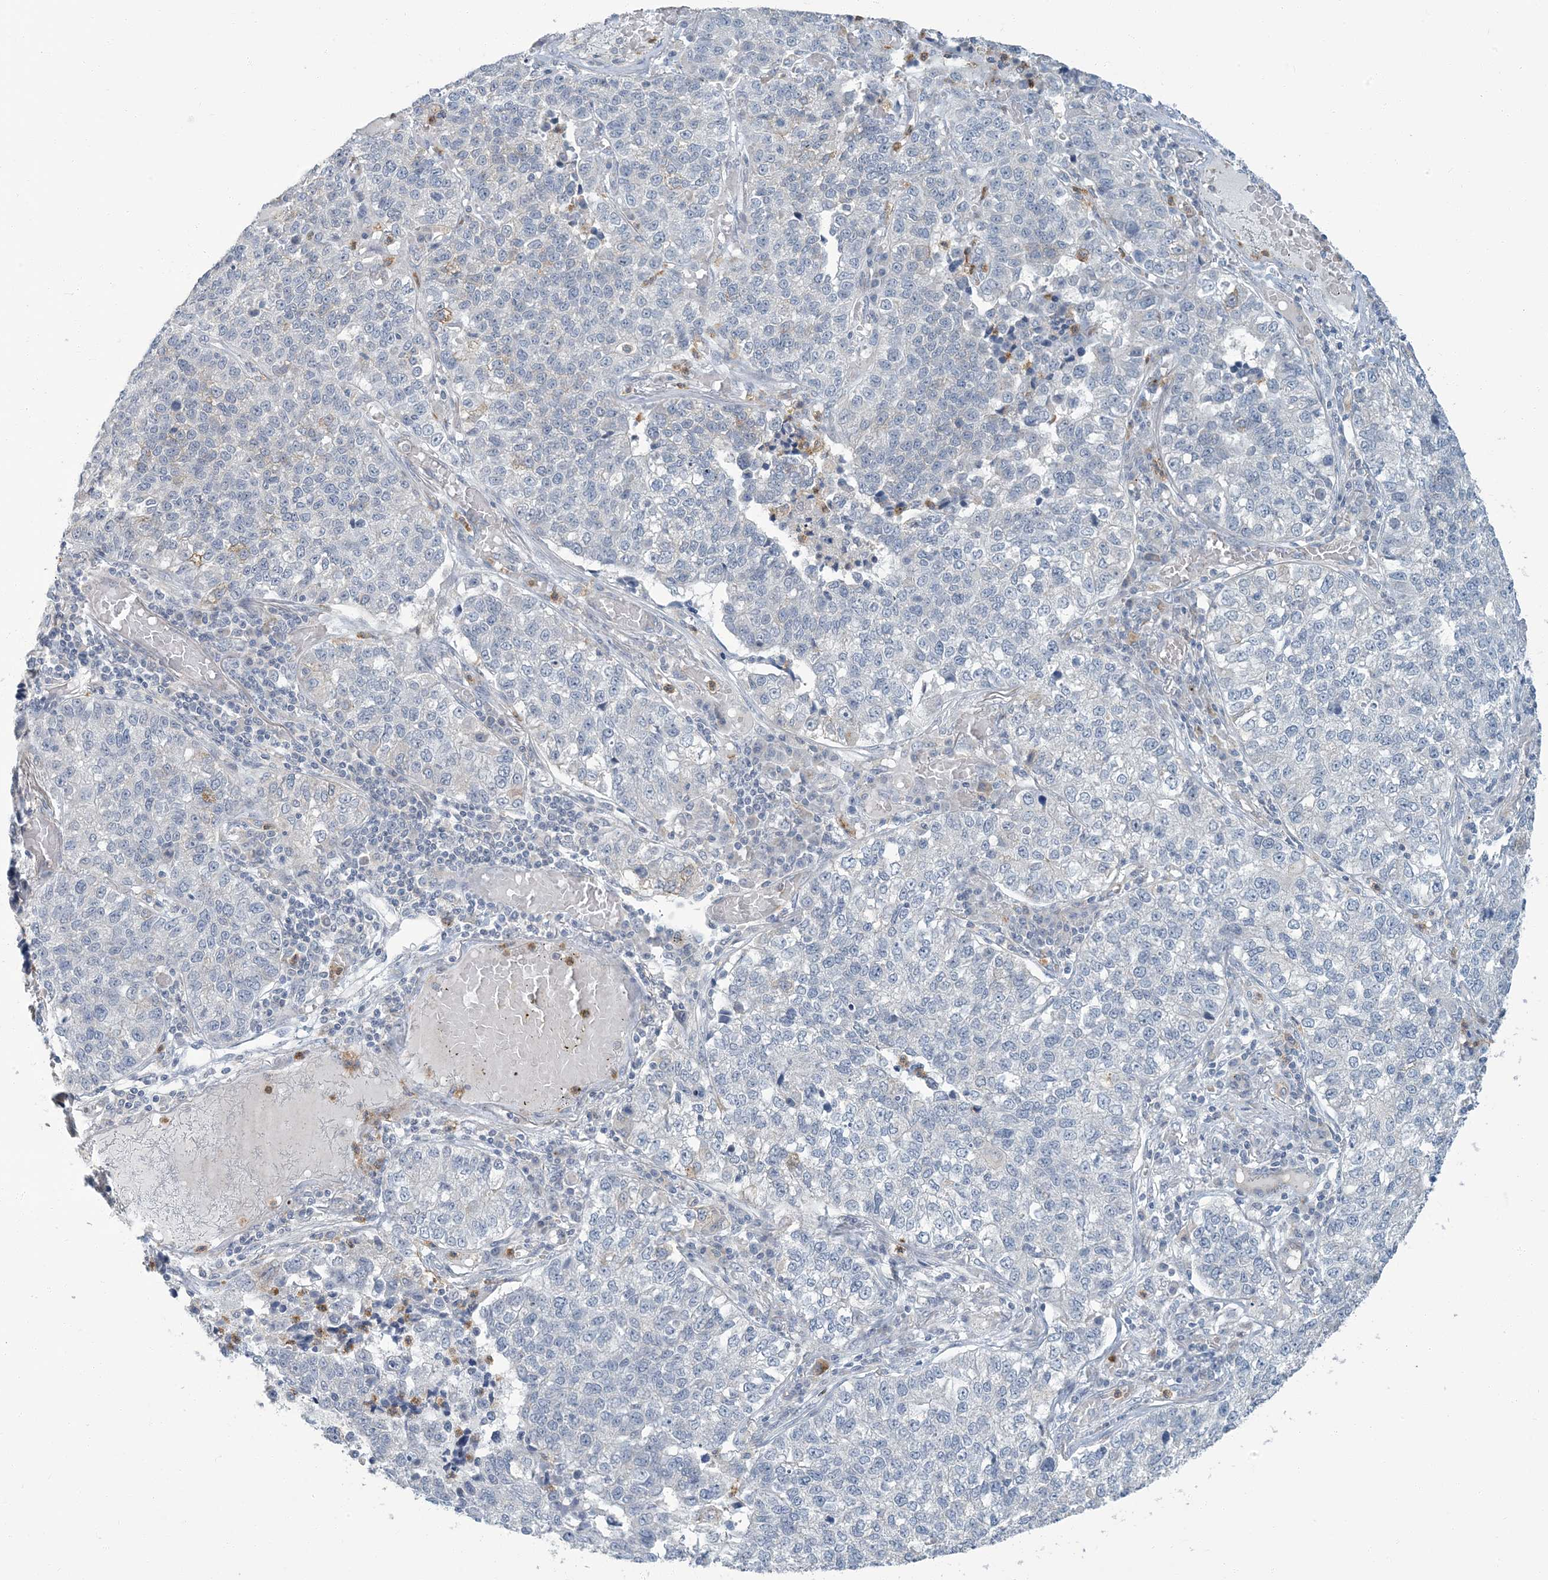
{"staining": {"intensity": "negative", "quantity": "none", "location": "none"}, "tissue": "lung cancer", "cell_type": "Tumor cells", "image_type": "cancer", "snomed": [{"axis": "morphology", "description": "Adenocarcinoma, NOS"}, {"axis": "topography", "description": "Lung"}], "caption": "This micrograph is of lung cancer (adenocarcinoma) stained with IHC to label a protein in brown with the nuclei are counter-stained blue. There is no expression in tumor cells. (DAB immunohistochemistry (IHC) with hematoxylin counter stain).", "gene": "EPHA4", "patient": {"sex": "male", "age": 49}}